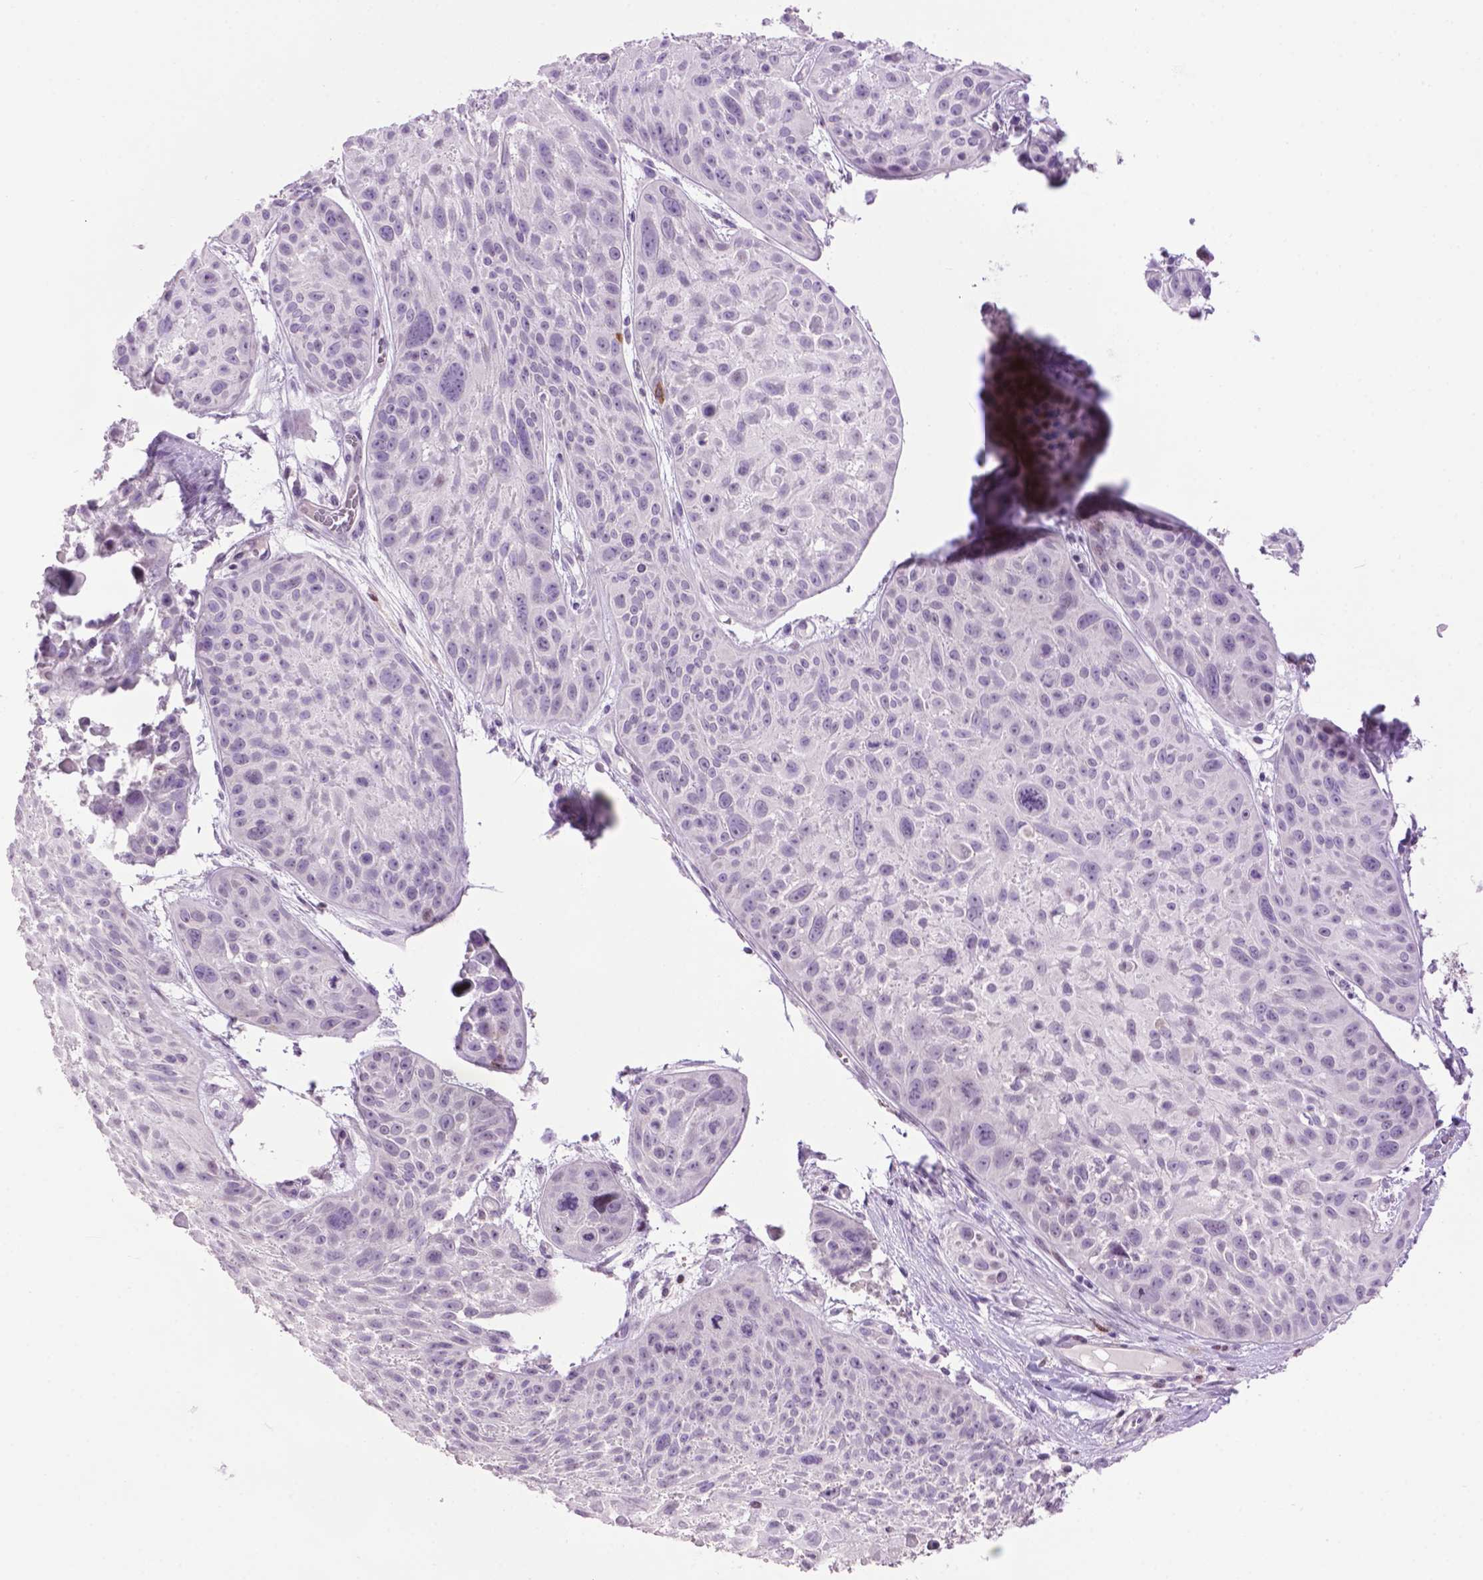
{"staining": {"intensity": "negative", "quantity": "none", "location": "none"}, "tissue": "skin cancer", "cell_type": "Tumor cells", "image_type": "cancer", "snomed": [{"axis": "morphology", "description": "Squamous cell carcinoma, NOS"}, {"axis": "topography", "description": "Skin"}, {"axis": "topography", "description": "Anal"}], "caption": "Micrograph shows no protein staining in tumor cells of skin cancer tissue.", "gene": "TH", "patient": {"sex": "female", "age": 75}}